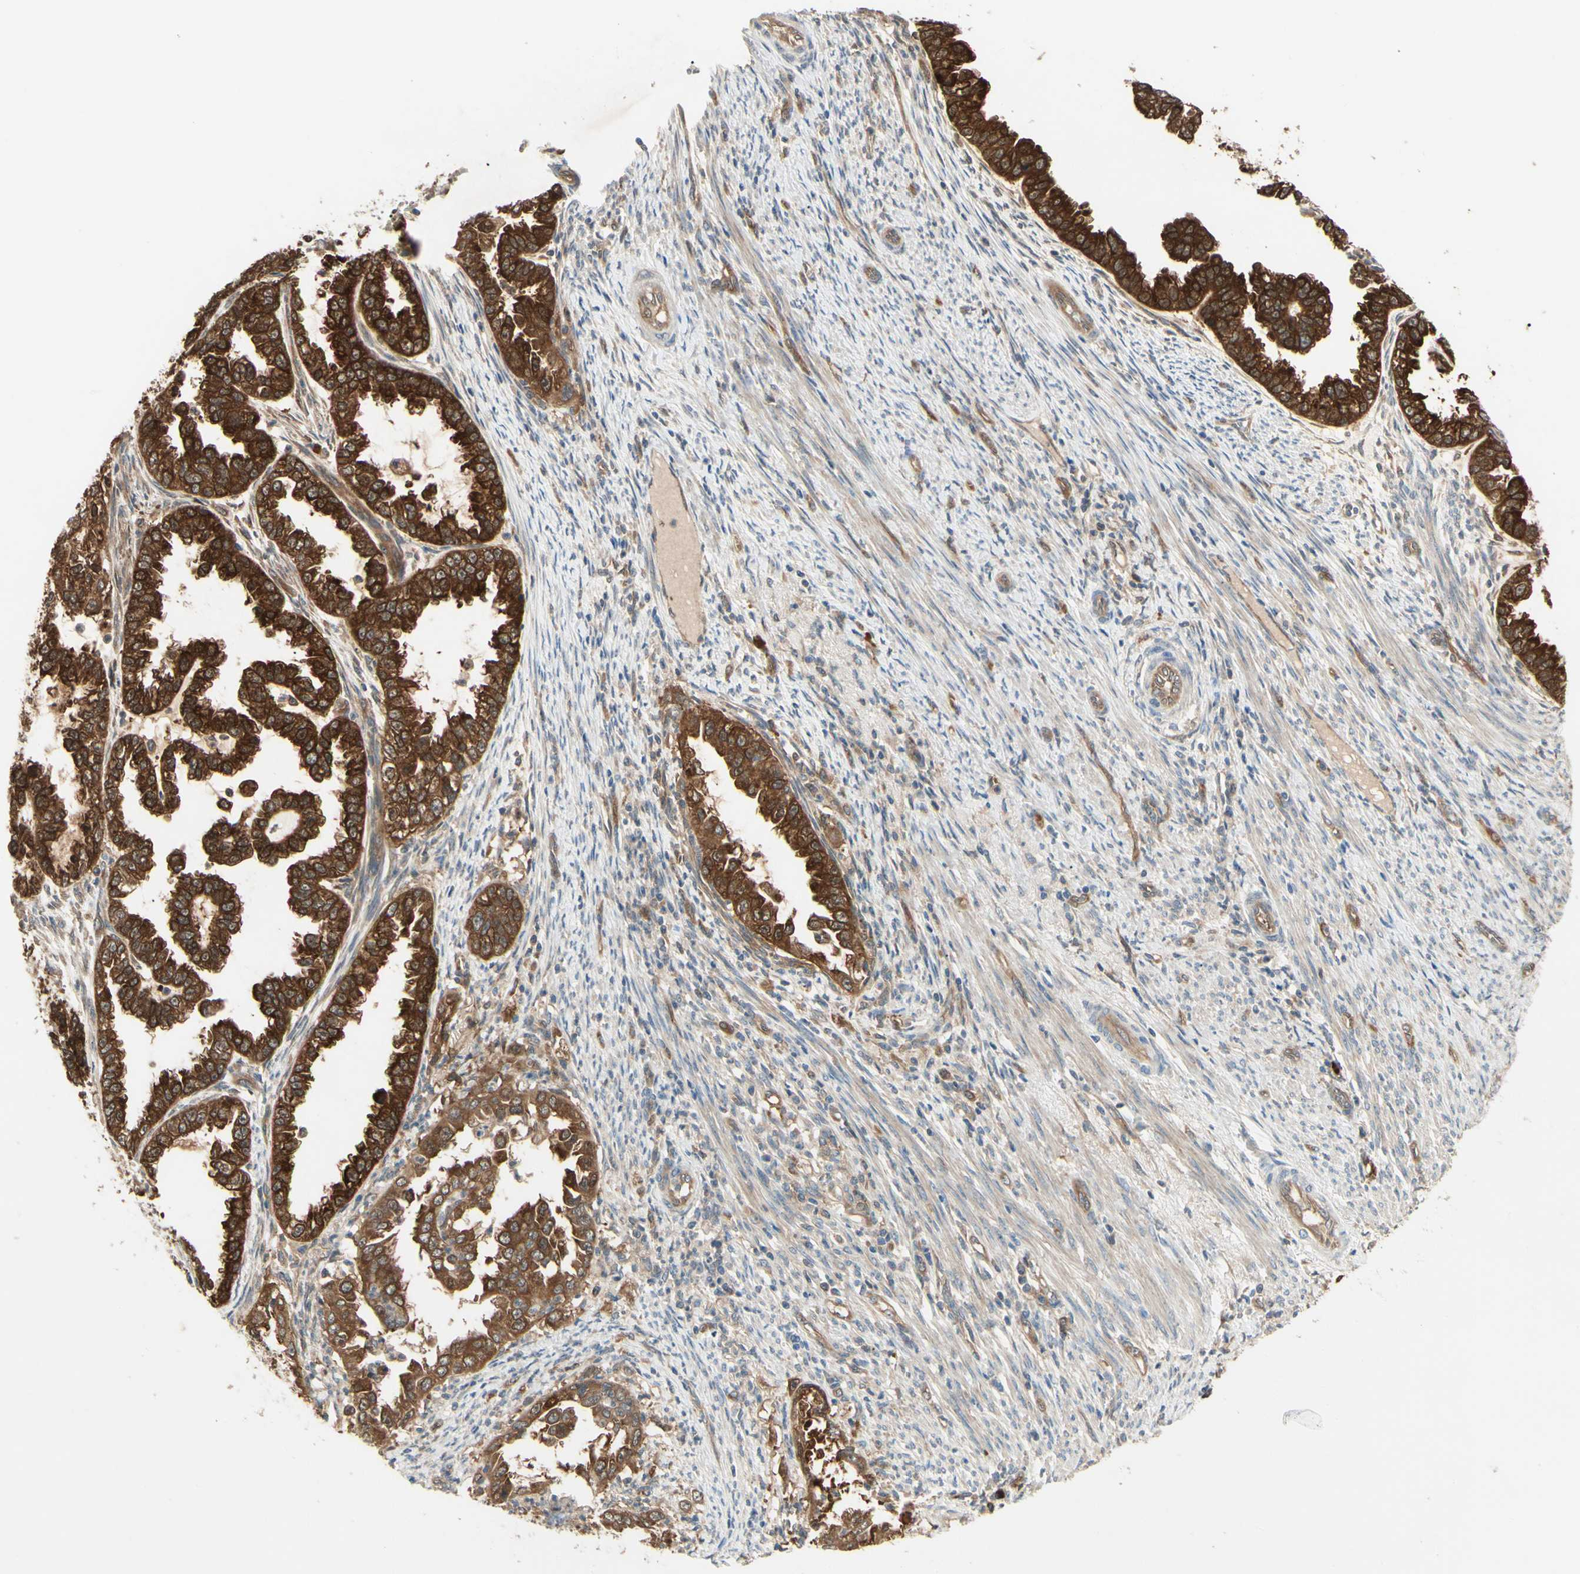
{"staining": {"intensity": "strong", "quantity": ">75%", "location": "cytoplasmic/membranous"}, "tissue": "endometrial cancer", "cell_type": "Tumor cells", "image_type": "cancer", "snomed": [{"axis": "morphology", "description": "Adenocarcinoma, NOS"}, {"axis": "topography", "description": "Endometrium"}], "caption": "IHC of endometrial cancer exhibits high levels of strong cytoplasmic/membranous expression in approximately >75% of tumor cells. (brown staining indicates protein expression, while blue staining denotes nuclei).", "gene": "NME1-NME2", "patient": {"sex": "female", "age": 85}}